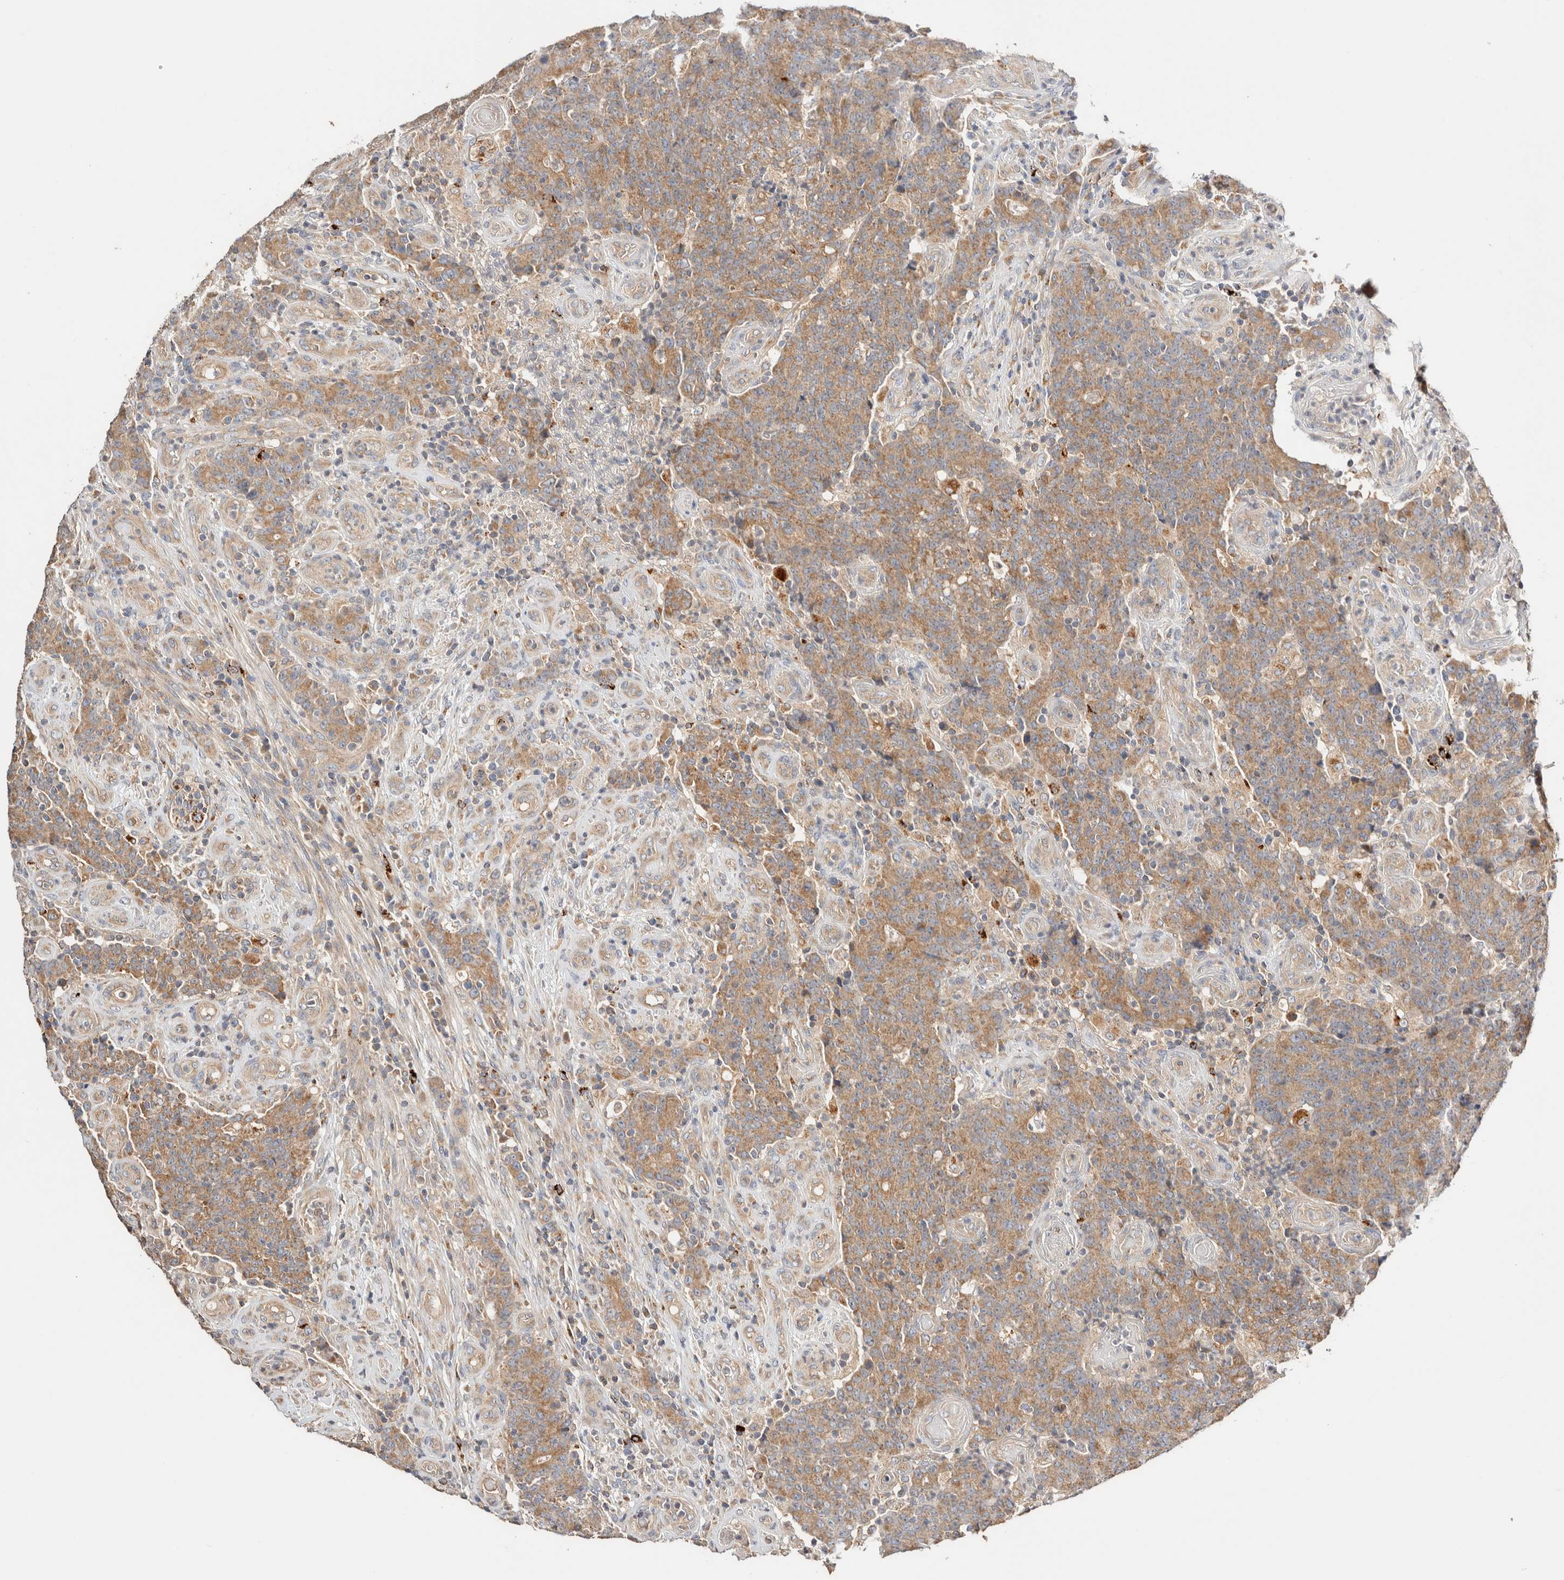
{"staining": {"intensity": "moderate", "quantity": ">75%", "location": "cytoplasmic/membranous"}, "tissue": "colorectal cancer", "cell_type": "Tumor cells", "image_type": "cancer", "snomed": [{"axis": "morphology", "description": "Normal tissue, NOS"}, {"axis": "morphology", "description": "Adenocarcinoma, NOS"}, {"axis": "topography", "description": "Colon"}], "caption": "High-power microscopy captured an immunohistochemistry (IHC) histopathology image of colorectal cancer (adenocarcinoma), revealing moderate cytoplasmic/membranous staining in about >75% of tumor cells. (DAB (3,3'-diaminobenzidine) = brown stain, brightfield microscopy at high magnification).", "gene": "B3GNTL1", "patient": {"sex": "female", "age": 75}}